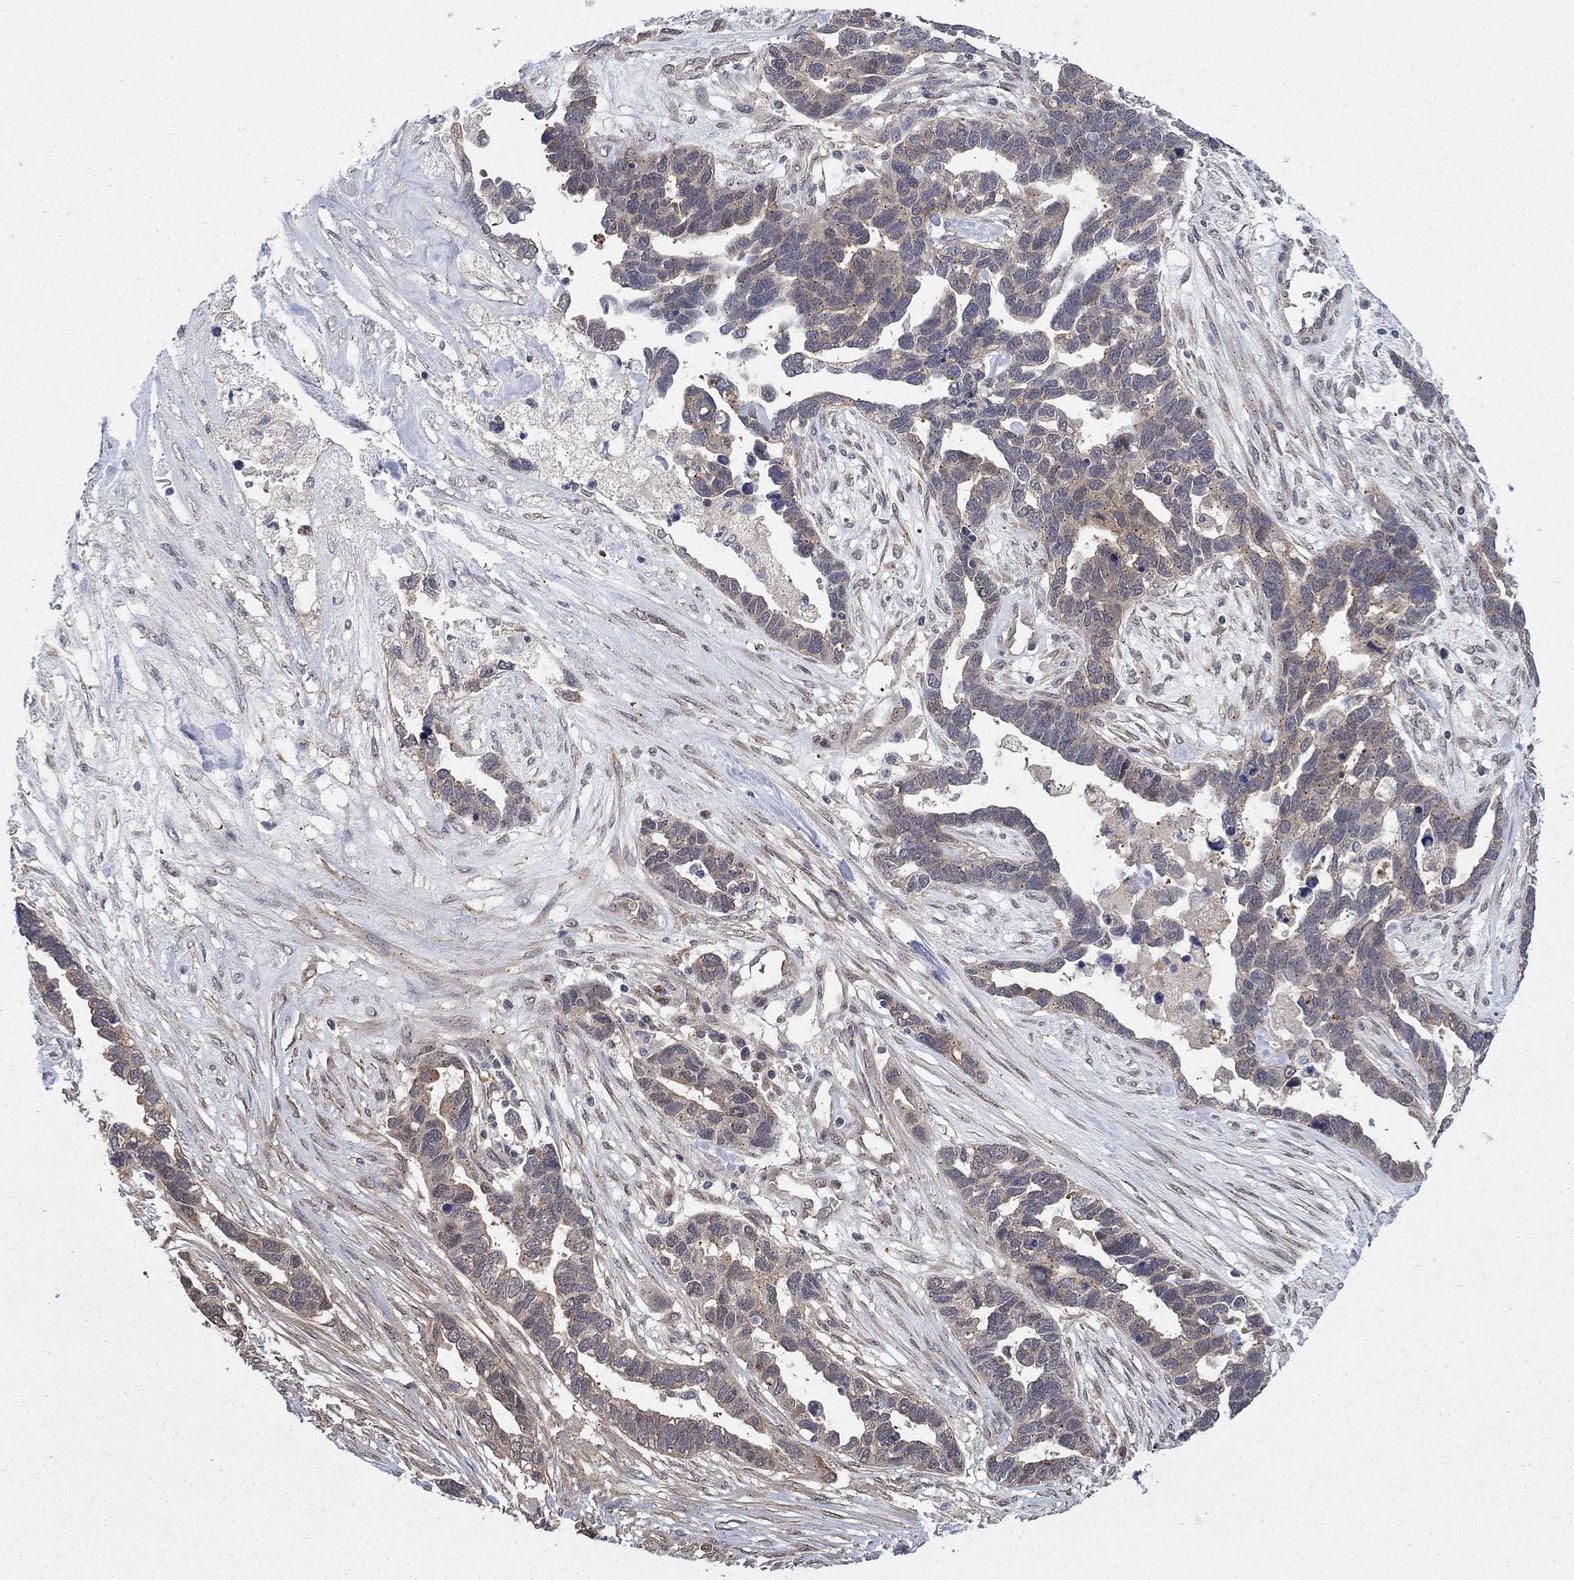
{"staining": {"intensity": "weak", "quantity": "25%-75%", "location": "cytoplasmic/membranous"}, "tissue": "ovarian cancer", "cell_type": "Tumor cells", "image_type": "cancer", "snomed": [{"axis": "morphology", "description": "Cystadenocarcinoma, serous, NOS"}, {"axis": "topography", "description": "Ovary"}], "caption": "Protein analysis of ovarian cancer (serous cystadenocarcinoma) tissue exhibits weak cytoplasmic/membranous staining in approximately 25%-75% of tumor cells.", "gene": "SH3RF1", "patient": {"sex": "female", "age": 54}}